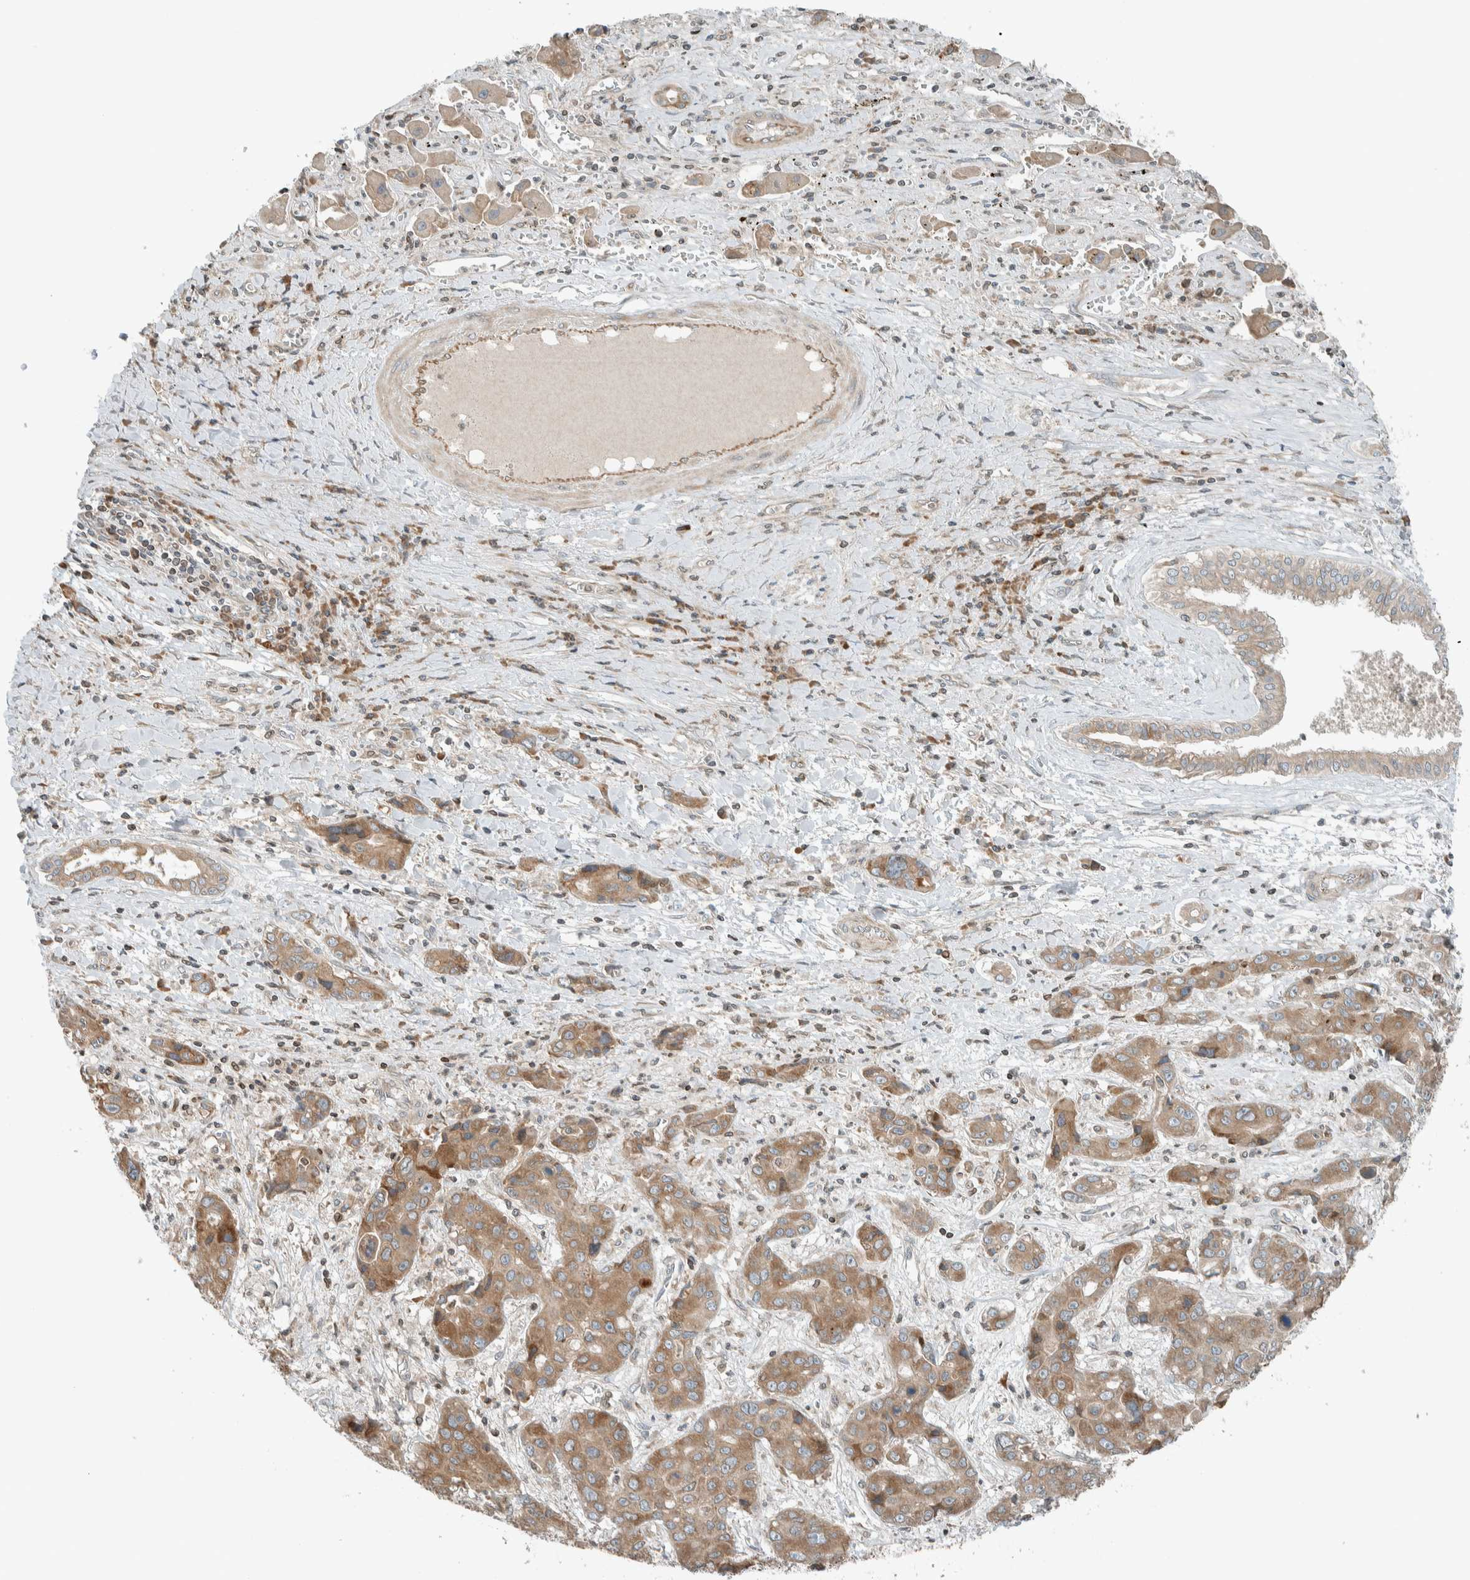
{"staining": {"intensity": "moderate", "quantity": ">75%", "location": "cytoplasmic/membranous"}, "tissue": "liver cancer", "cell_type": "Tumor cells", "image_type": "cancer", "snomed": [{"axis": "morphology", "description": "Cholangiocarcinoma"}, {"axis": "topography", "description": "Liver"}], "caption": "Immunohistochemistry of liver cancer (cholangiocarcinoma) reveals medium levels of moderate cytoplasmic/membranous expression in about >75% of tumor cells.", "gene": "SEL1L", "patient": {"sex": "male", "age": 67}}